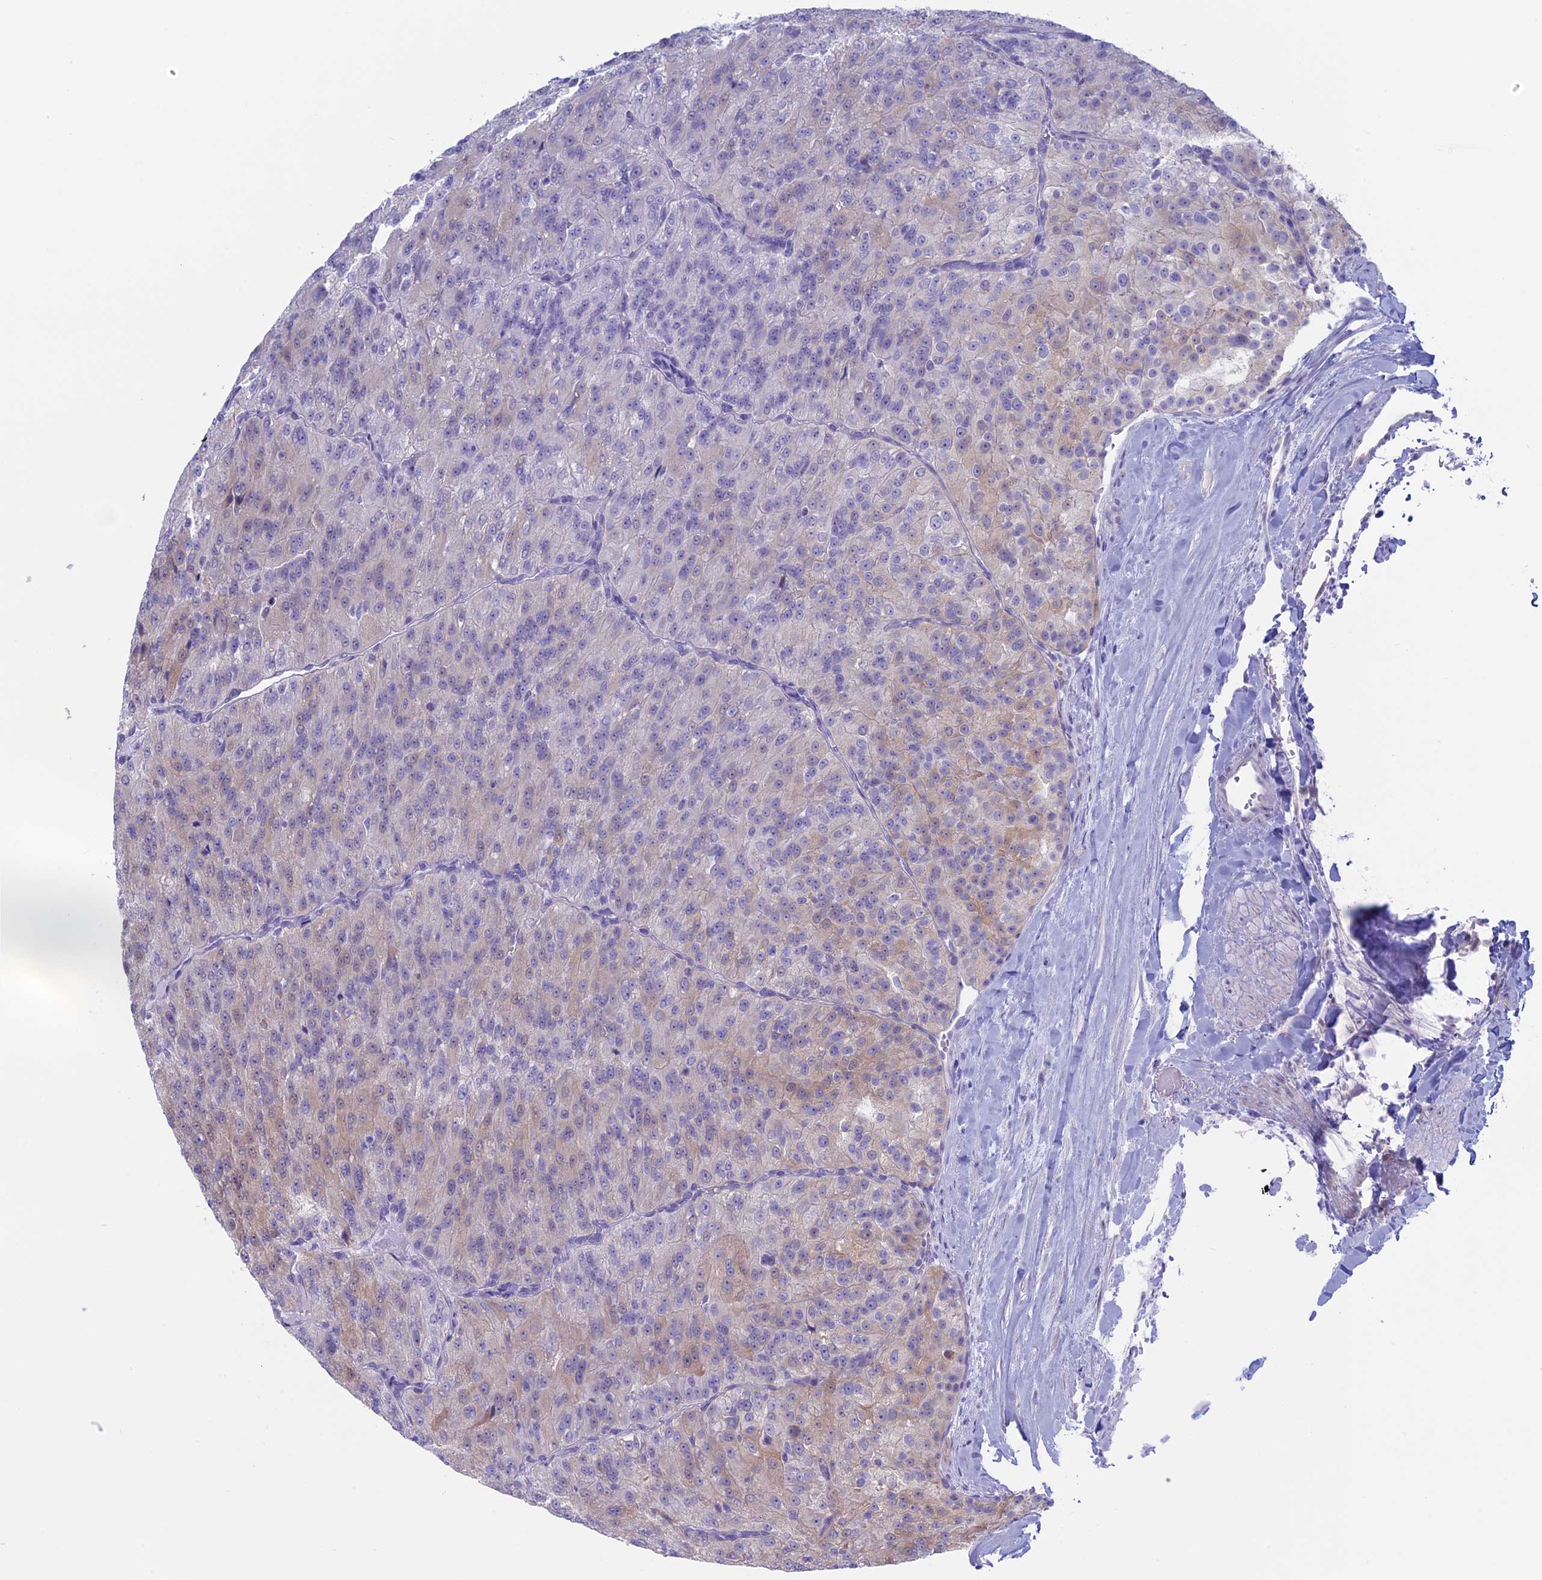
{"staining": {"intensity": "weak", "quantity": "<25%", "location": "cytoplasmic/membranous"}, "tissue": "renal cancer", "cell_type": "Tumor cells", "image_type": "cancer", "snomed": [{"axis": "morphology", "description": "Adenocarcinoma, NOS"}, {"axis": "topography", "description": "Kidney"}], "caption": "Immunohistochemistry of human renal adenocarcinoma reveals no staining in tumor cells.", "gene": "LHFPL2", "patient": {"sex": "female", "age": 63}}